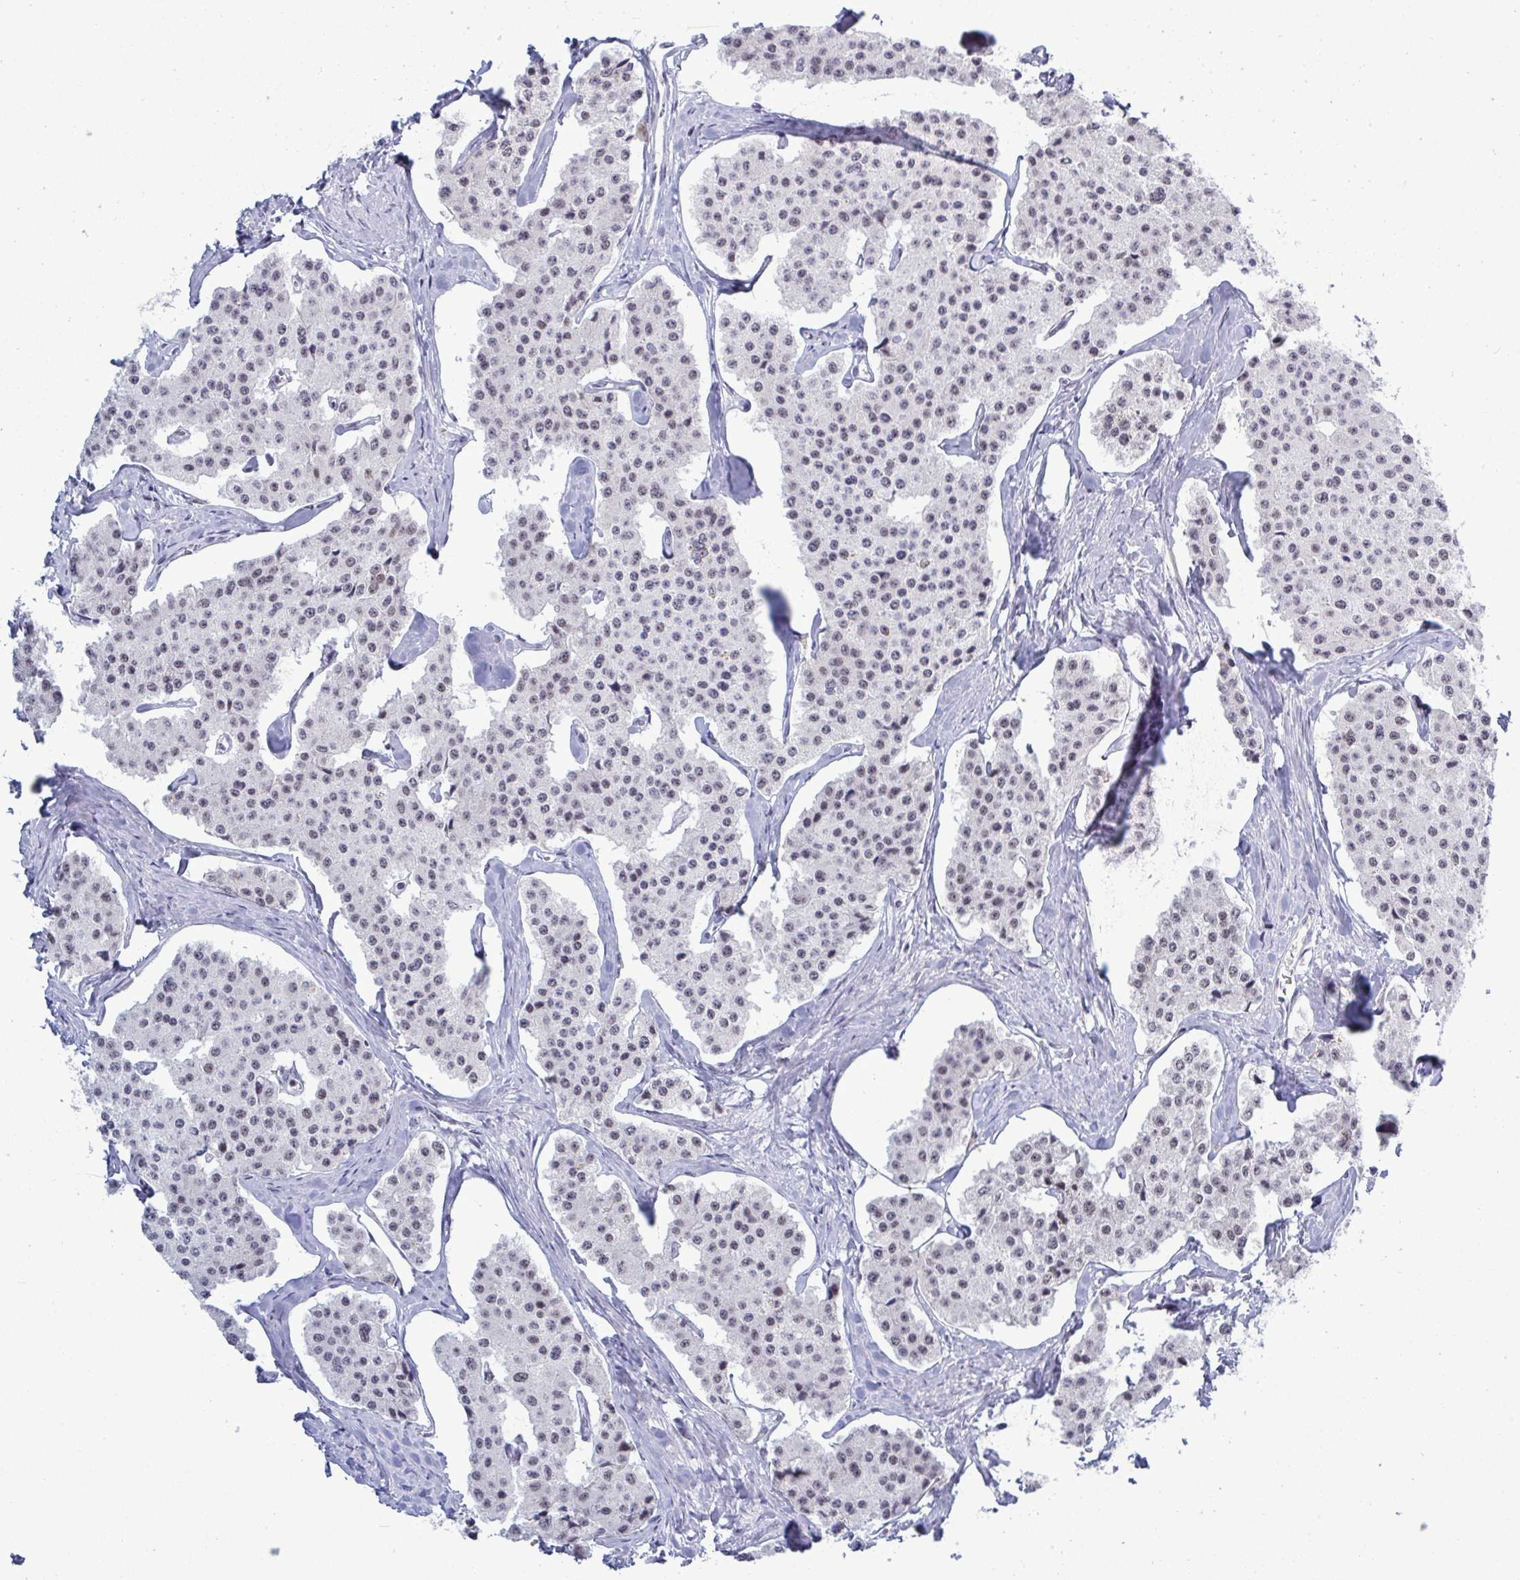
{"staining": {"intensity": "weak", "quantity": "<25%", "location": "nuclear"}, "tissue": "carcinoid", "cell_type": "Tumor cells", "image_type": "cancer", "snomed": [{"axis": "morphology", "description": "Carcinoid, malignant, NOS"}, {"axis": "topography", "description": "Small intestine"}], "caption": "IHC micrograph of carcinoid (malignant) stained for a protein (brown), which displays no expression in tumor cells.", "gene": "PPP1R10", "patient": {"sex": "female", "age": 65}}